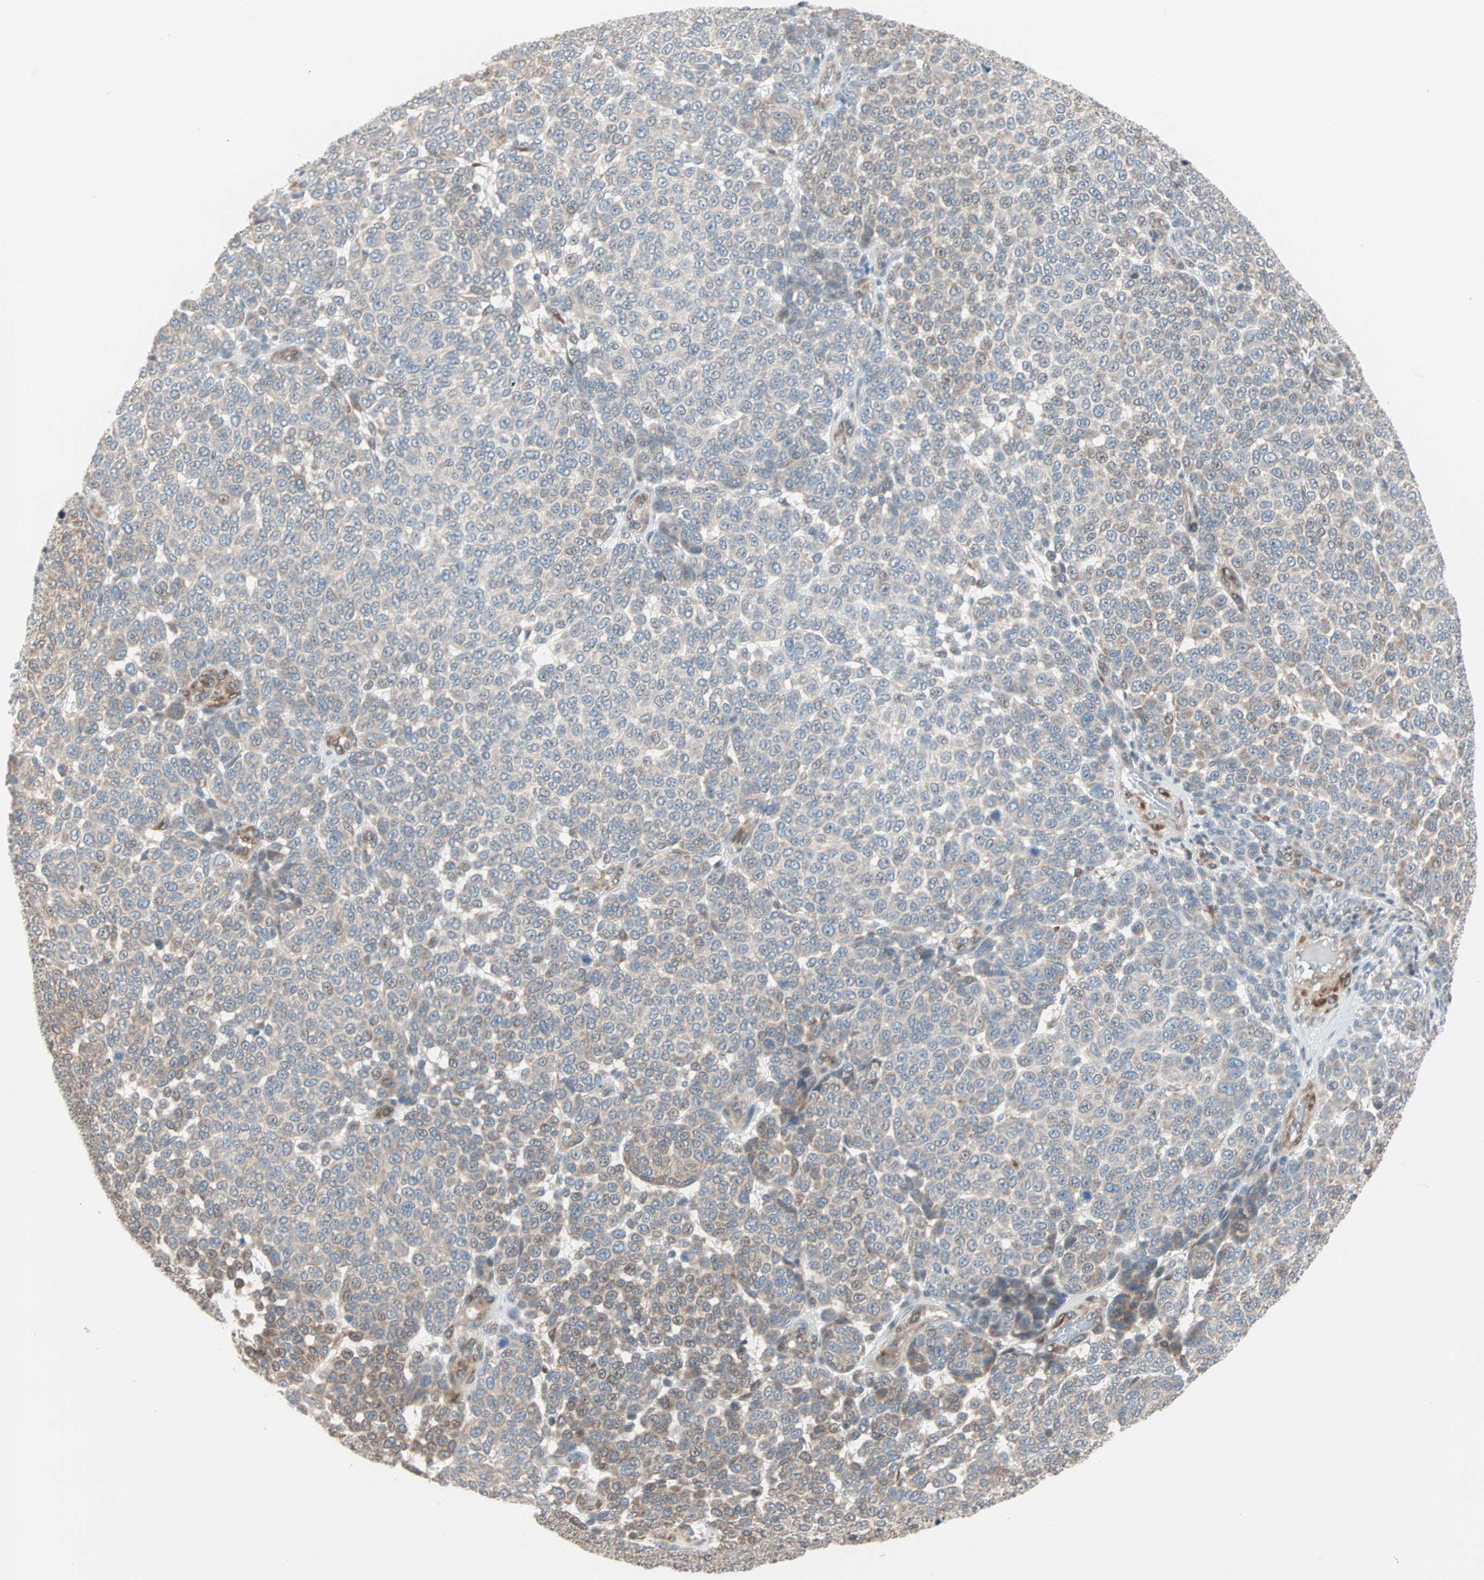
{"staining": {"intensity": "weak", "quantity": "<25%", "location": "cytoplasmic/membranous"}, "tissue": "melanoma", "cell_type": "Tumor cells", "image_type": "cancer", "snomed": [{"axis": "morphology", "description": "Malignant melanoma, NOS"}, {"axis": "topography", "description": "Skin"}], "caption": "Protein analysis of melanoma reveals no significant staining in tumor cells.", "gene": "SAR1A", "patient": {"sex": "male", "age": 59}}